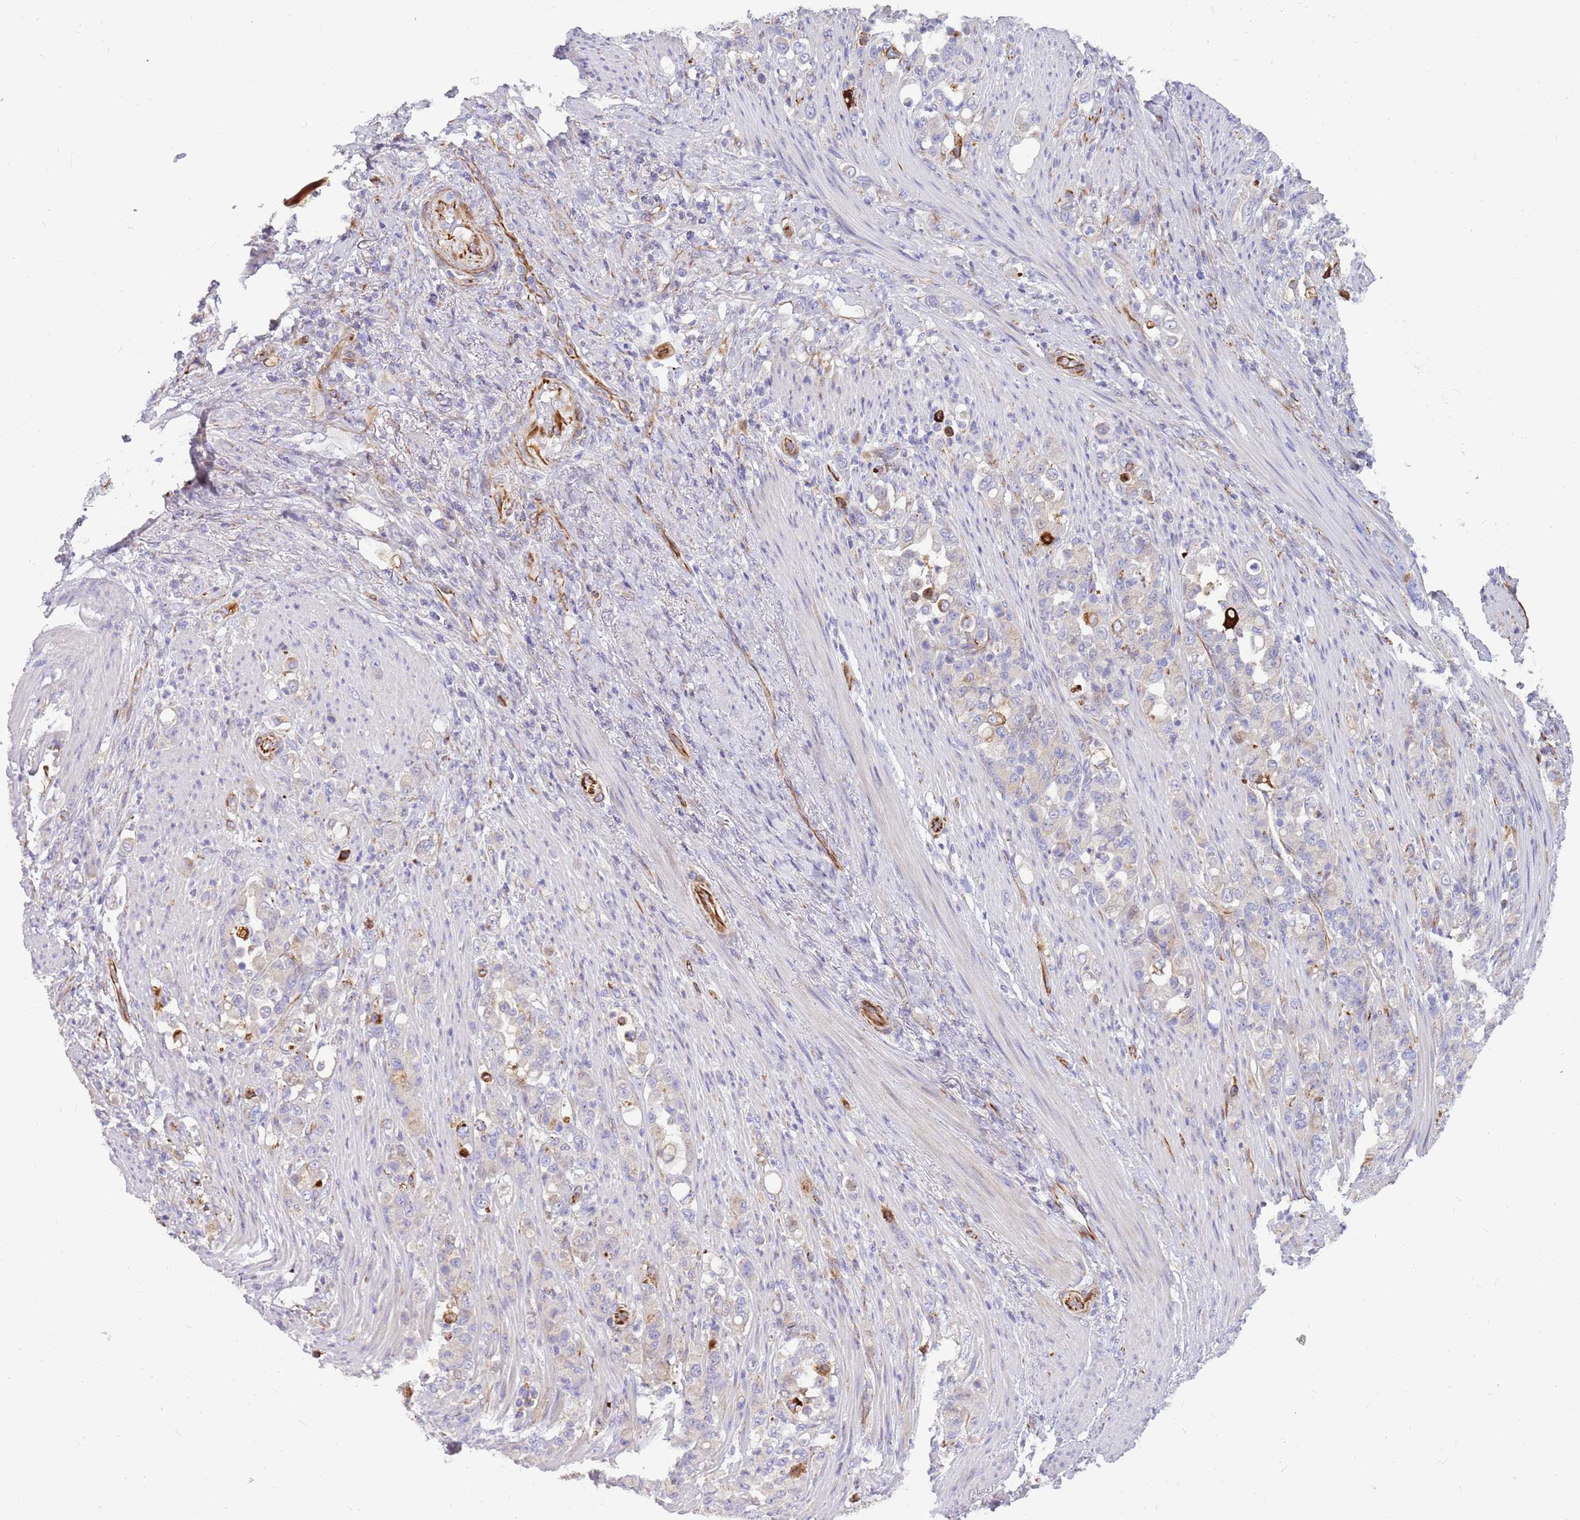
{"staining": {"intensity": "negative", "quantity": "none", "location": "none"}, "tissue": "stomach cancer", "cell_type": "Tumor cells", "image_type": "cancer", "snomed": [{"axis": "morphology", "description": "Normal tissue, NOS"}, {"axis": "morphology", "description": "Adenocarcinoma, NOS"}, {"axis": "topography", "description": "Stomach"}], "caption": "Protein analysis of stomach adenocarcinoma reveals no significant staining in tumor cells.", "gene": "ZDHHC1", "patient": {"sex": "female", "age": 79}}